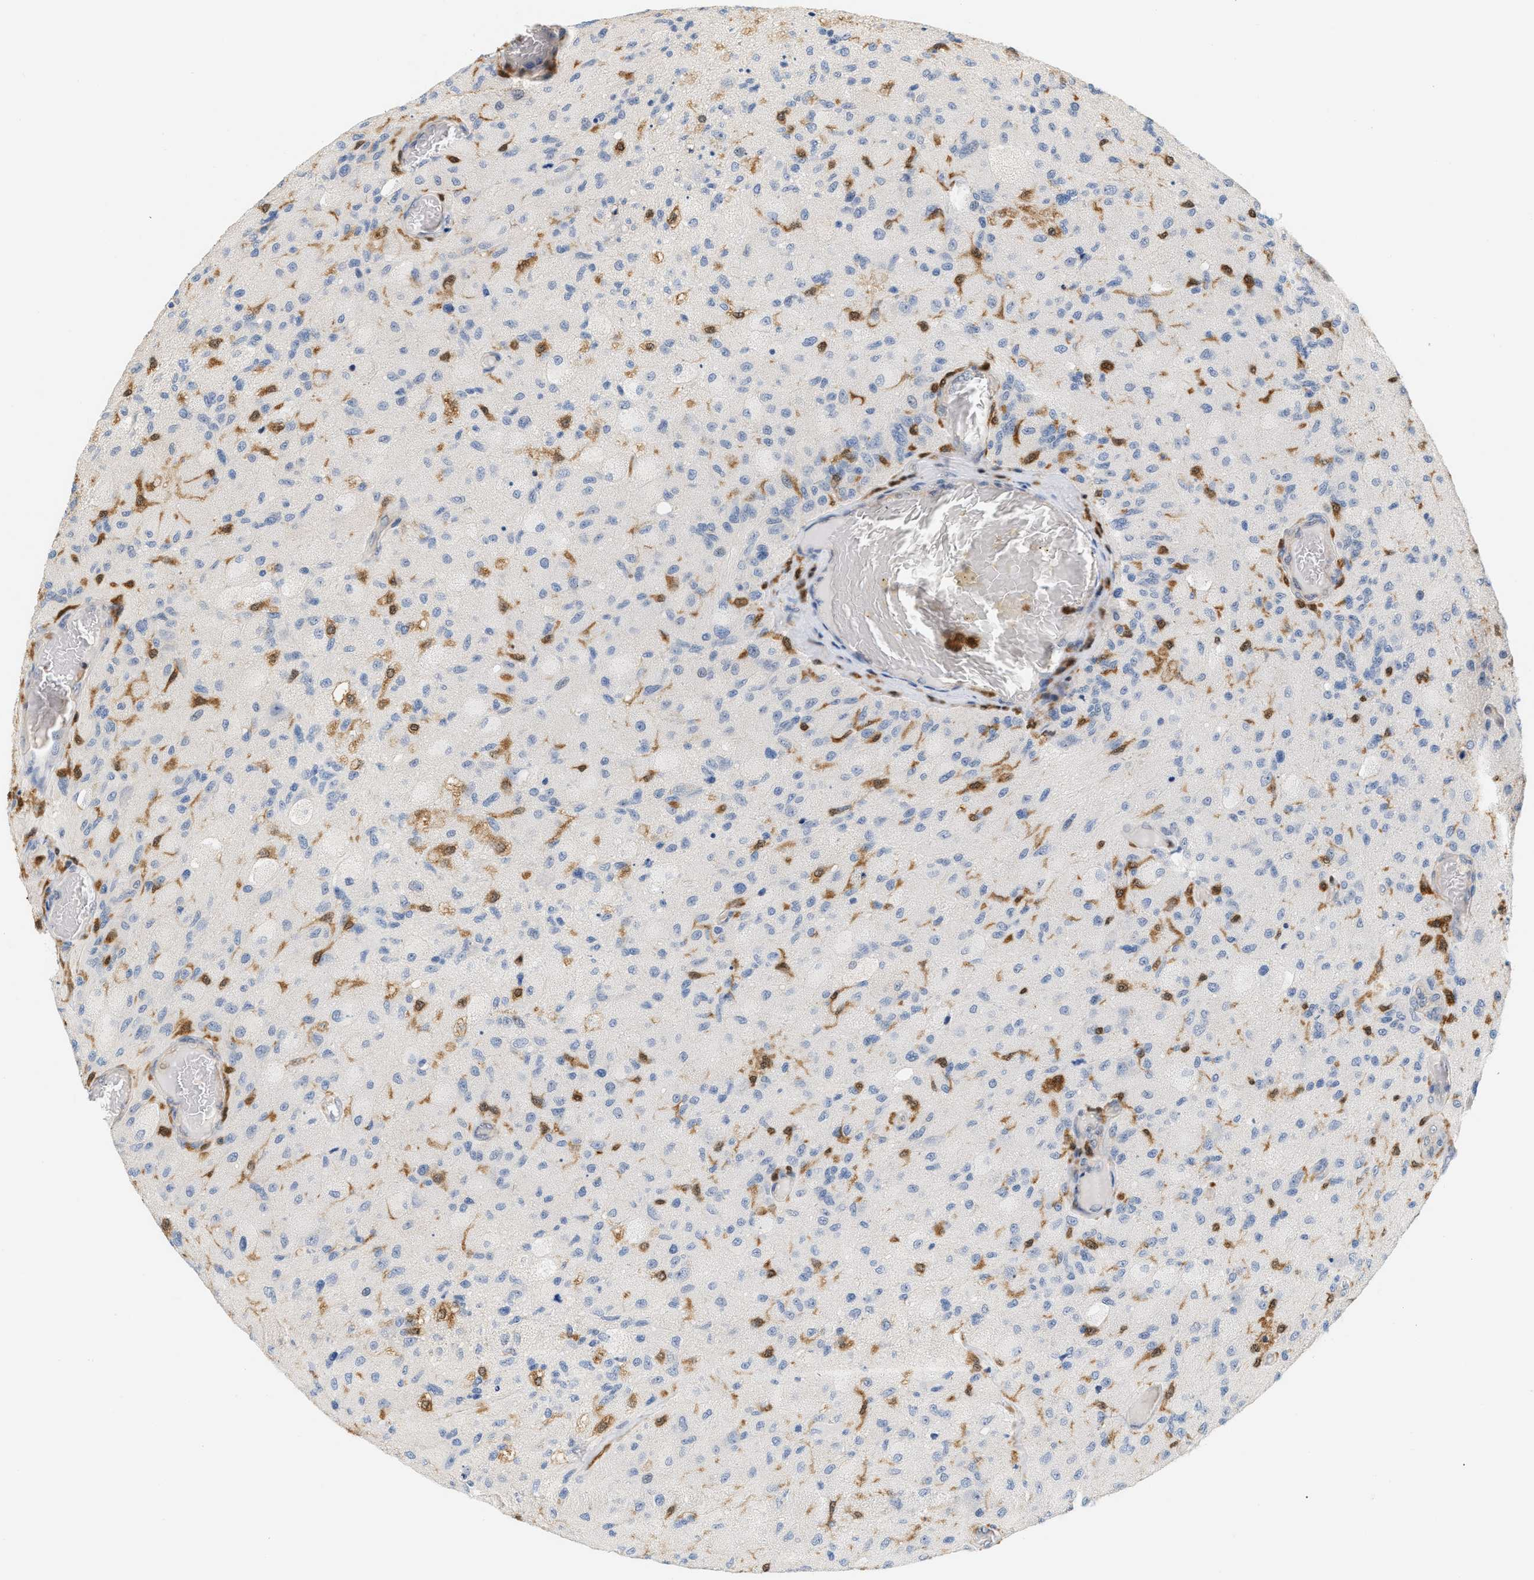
{"staining": {"intensity": "negative", "quantity": "none", "location": "none"}, "tissue": "glioma", "cell_type": "Tumor cells", "image_type": "cancer", "snomed": [{"axis": "morphology", "description": "Normal tissue, NOS"}, {"axis": "morphology", "description": "Glioma, malignant, High grade"}, {"axis": "topography", "description": "Cerebral cortex"}], "caption": "Immunohistochemistry histopathology image of glioma stained for a protein (brown), which displays no expression in tumor cells. (IHC, brightfield microscopy, high magnification).", "gene": "PYCARD", "patient": {"sex": "male", "age": 77}}